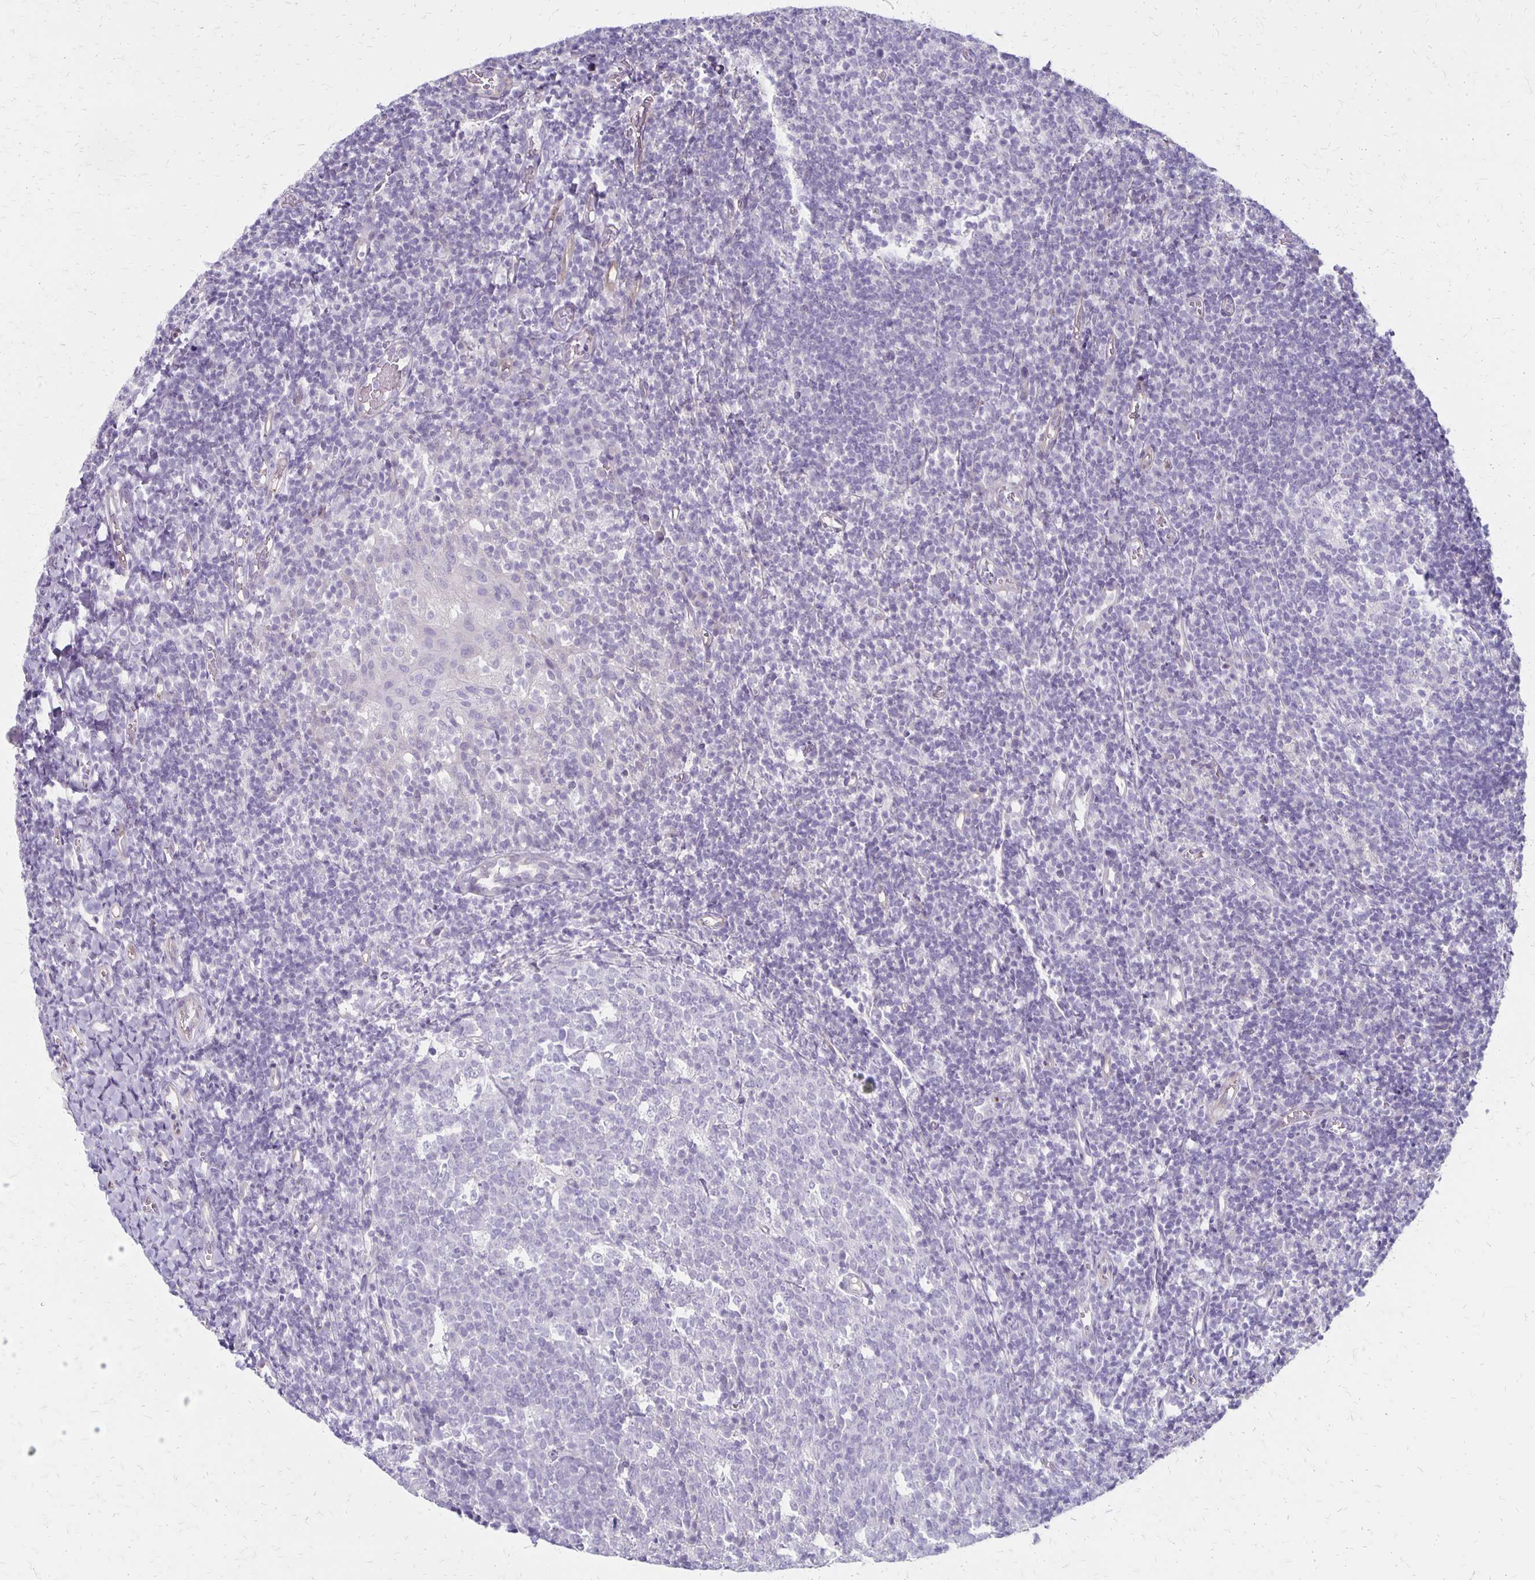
{"staining": {"intensity": "negative", "quantity": "none", "location": "none"}, "tissue": "tonsil", "cell_type": "Germinal center cells", "image_type": "normal", "snomed": [{"axis": "morphology", "description": "Normal tissue, NOS"}, {"axis": "topography", "description": "Tonsil"}], "caption": "DAB immunohistochemical staining of unremarkable human tonsil exhibits no significant expression in germinal center cells.", "gene": "HOMER1", "patient": {"sex": "female", "age": 10}}